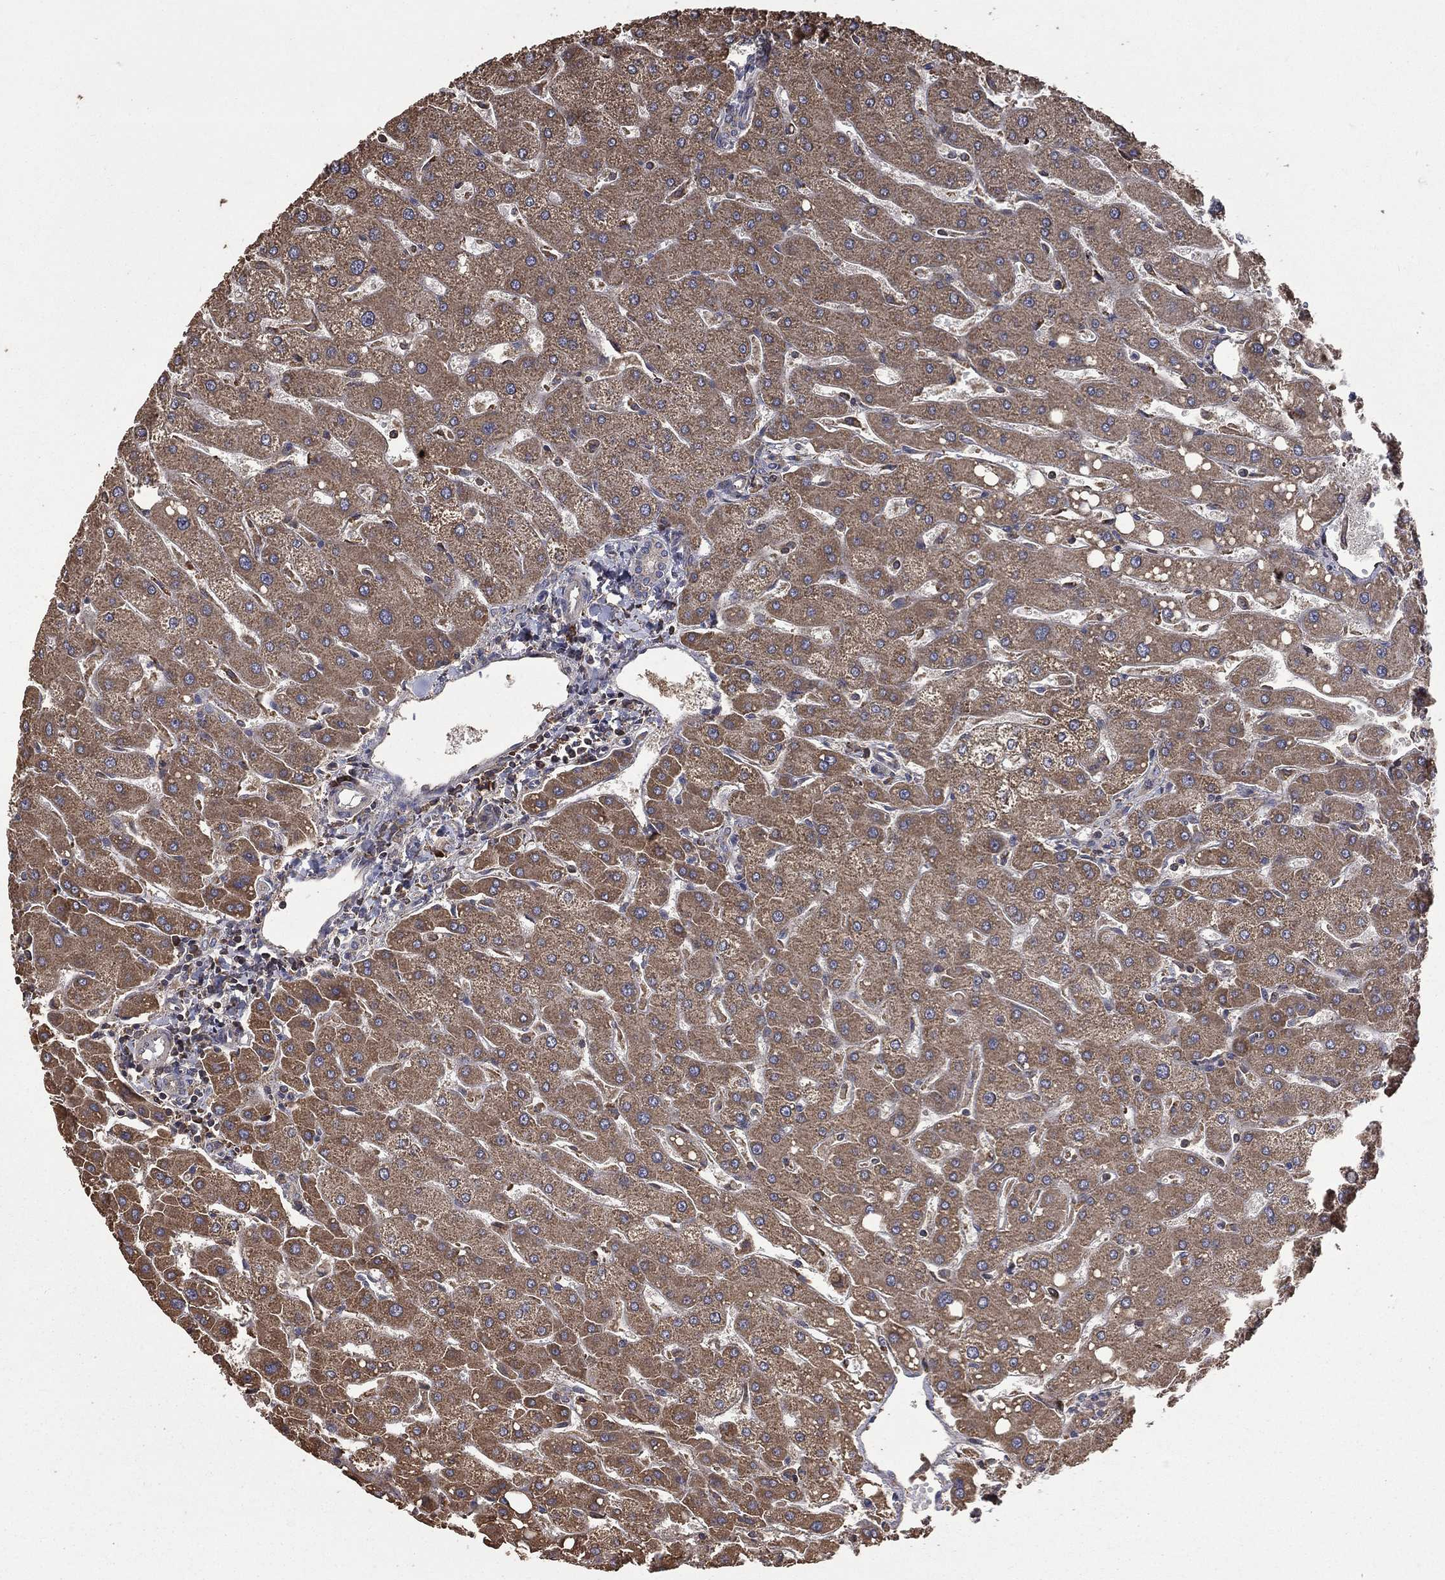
{"staining": {"intensity": "negative", "quantity": "none", "location": "none"}, "tissue": "liver", "cell_type": "Cholangiocytes", "image_type": "normal", "snomed": [{"axis": "morphology", "description": "Normal tissue, NOS"}, {"axis": "topography", "description": "Liver"}], "caption": "IHC micrograph of normal liver: human liver stained with DAB (3,3'-diaminobenzidine) shows no significant protein positivity in cholangiocytes. (Brightfield microscopy of DAB (3,3'-diaminobenzidine) immunohistochemistry (IHC) at high magnification).", "gene": "METTL27", "patient": {"sex": "male", "age": 67}}